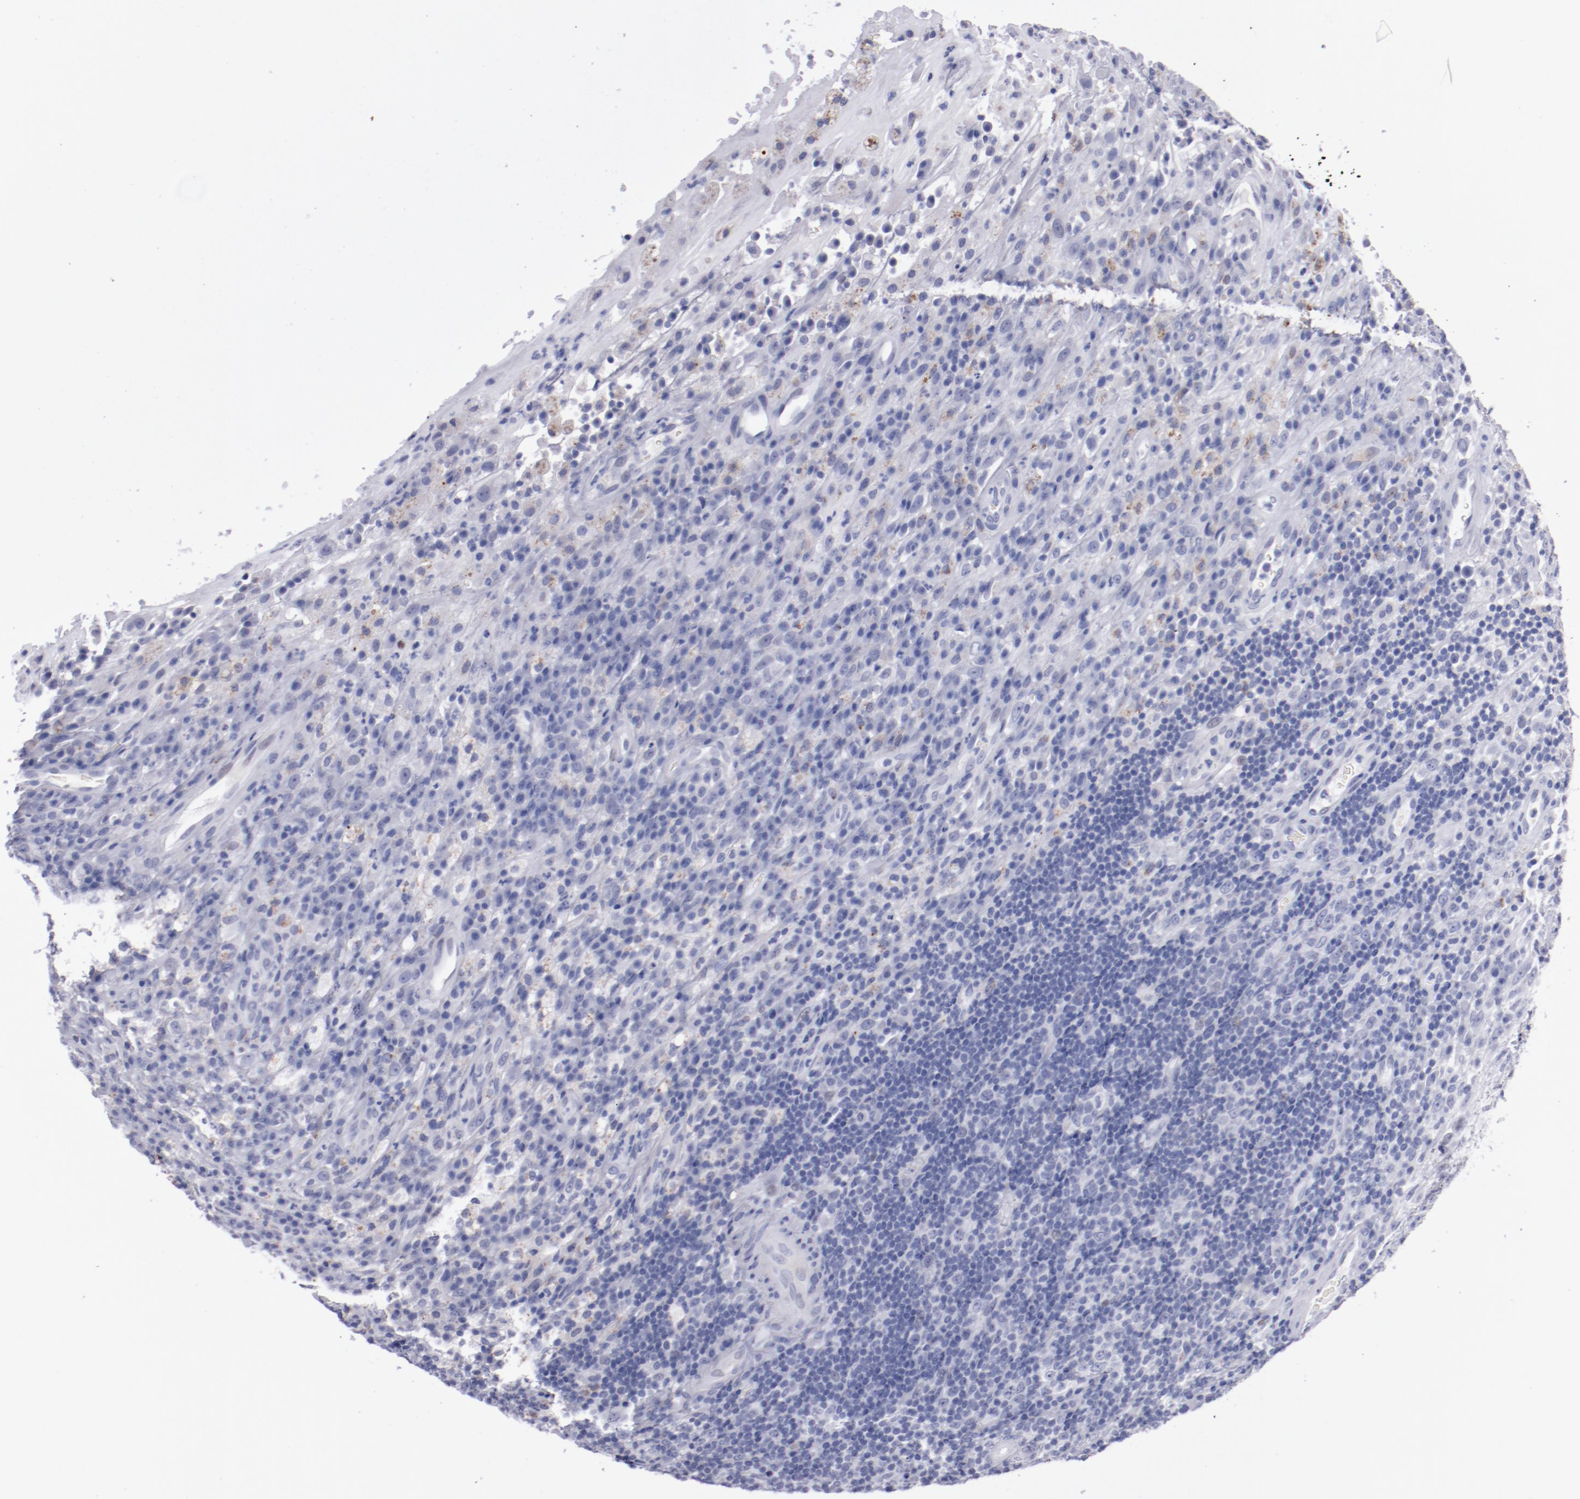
{"staining": {"intensity": "negative", "quantity": "none", "location": "none"}, "tissue": "testis cancer", "cell_type": "Tumor cells", "image_type": "cancer", "snomed": [{"axis": "morphology", "description": "Necrosis, NOS"}, {"axis": "morphology", "description": "Carcinoma, Embryonal, NOS"}, {"axis": "topography", "description": "Testis"}], "caption": "This is an immunohistochemistry micrograph of human embryonal carcinoma (testis). There is no staining in tumor cells.", "gene": "HNF1B", "patient": {"sex": "male", "age": 19}}